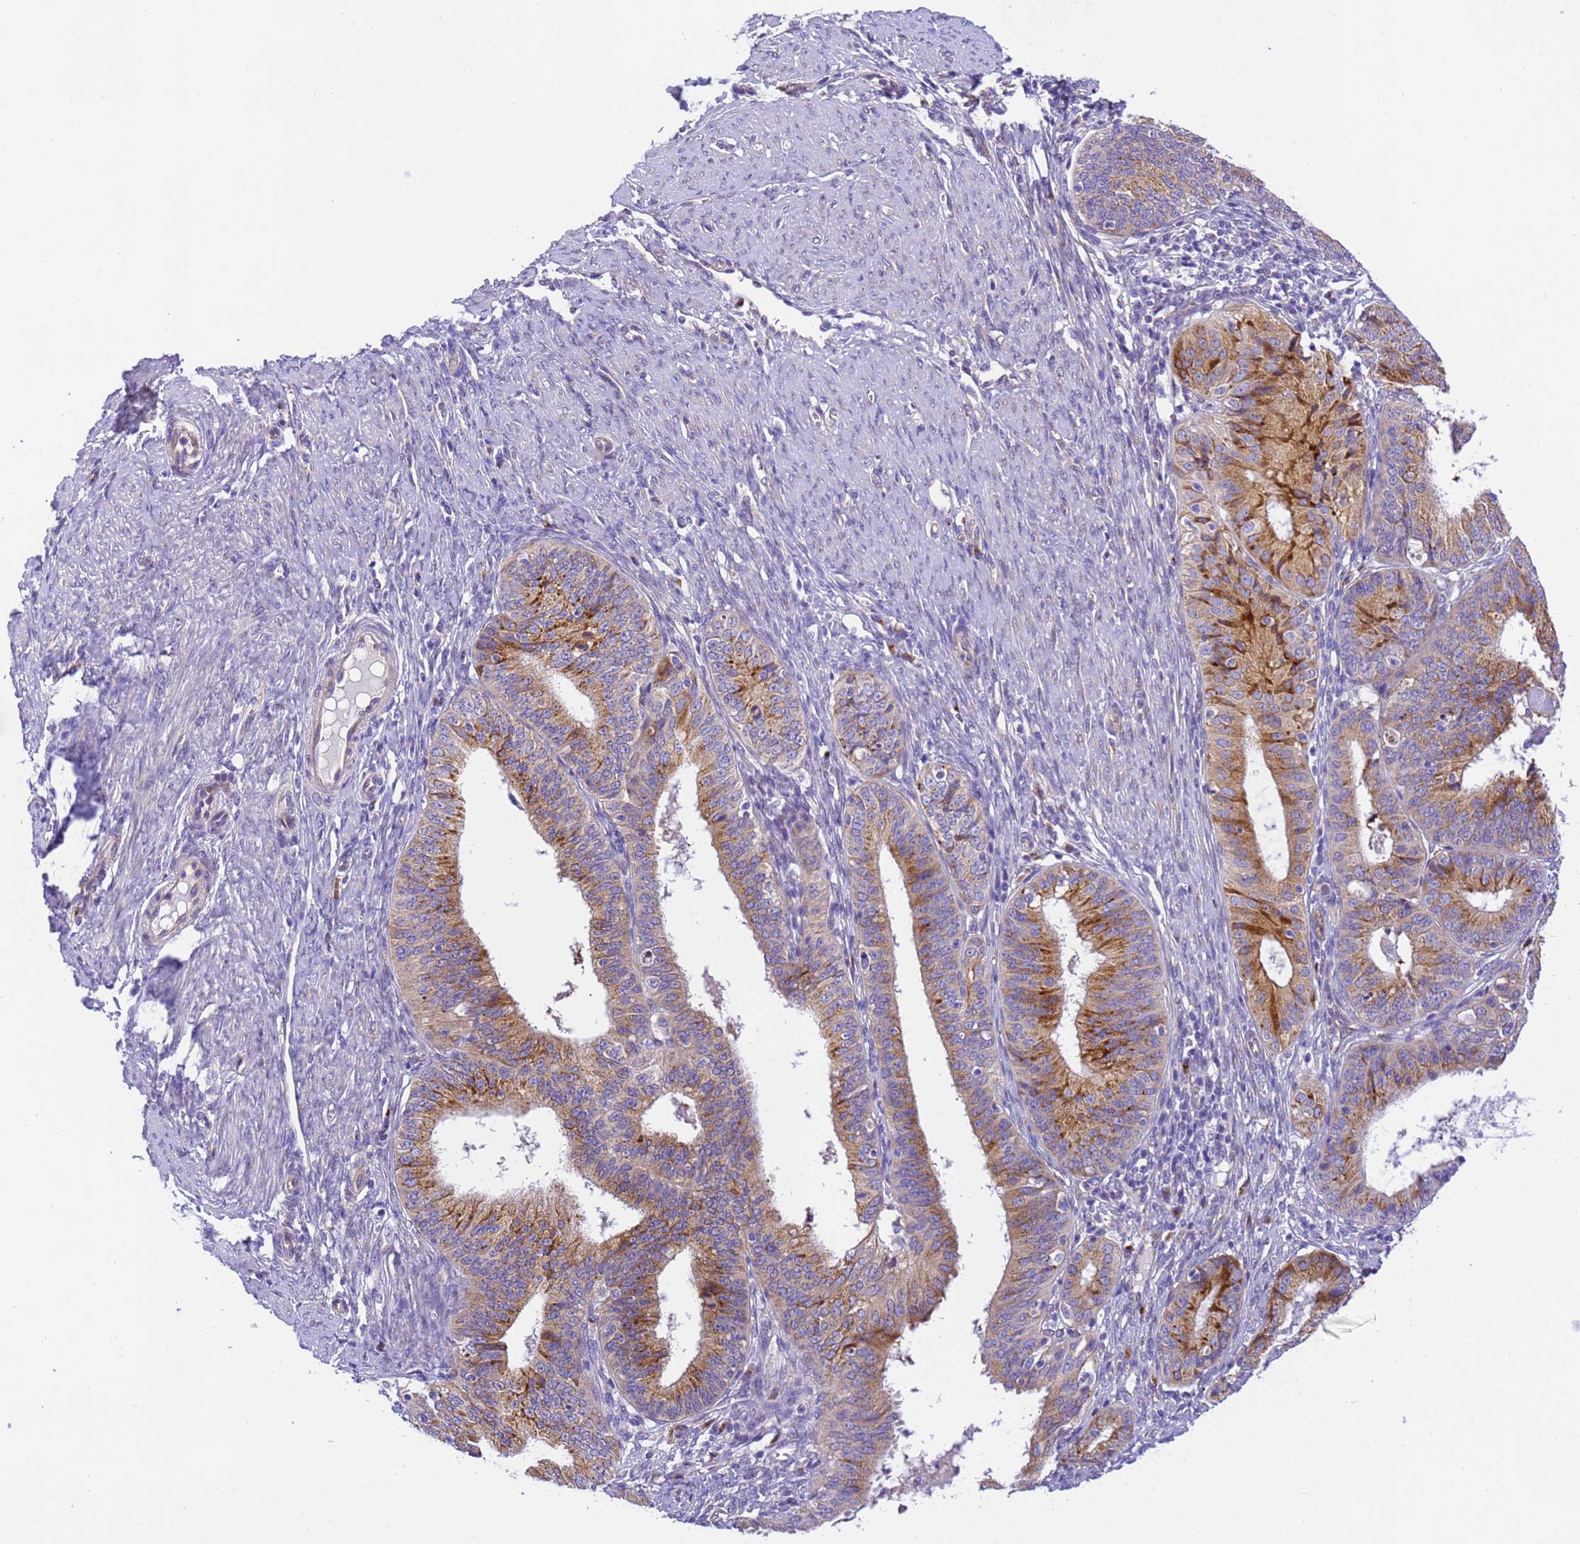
{"staining": {"intensity": "moderate", "quantity": ">75%", "location": "cytoplasmic/membranous"}, "tissue": "endometrial cancer", "cell_type": "Tumor cells", "image_type": "cancer", "snomed": [{"axis": "morphology", "description": "Adenocarcinoma, NOS"}, {"axis": "topography", "description": "Endometrium"}], "caption": "About >75% of tumor cells in human endometrial cancer reveal moderate cytoplasmic/membranous protein staining as visualized by brown immunohistochemical staining.", "gene": "RHBDD3", "patient": {"sex": "female", "age": 51}}